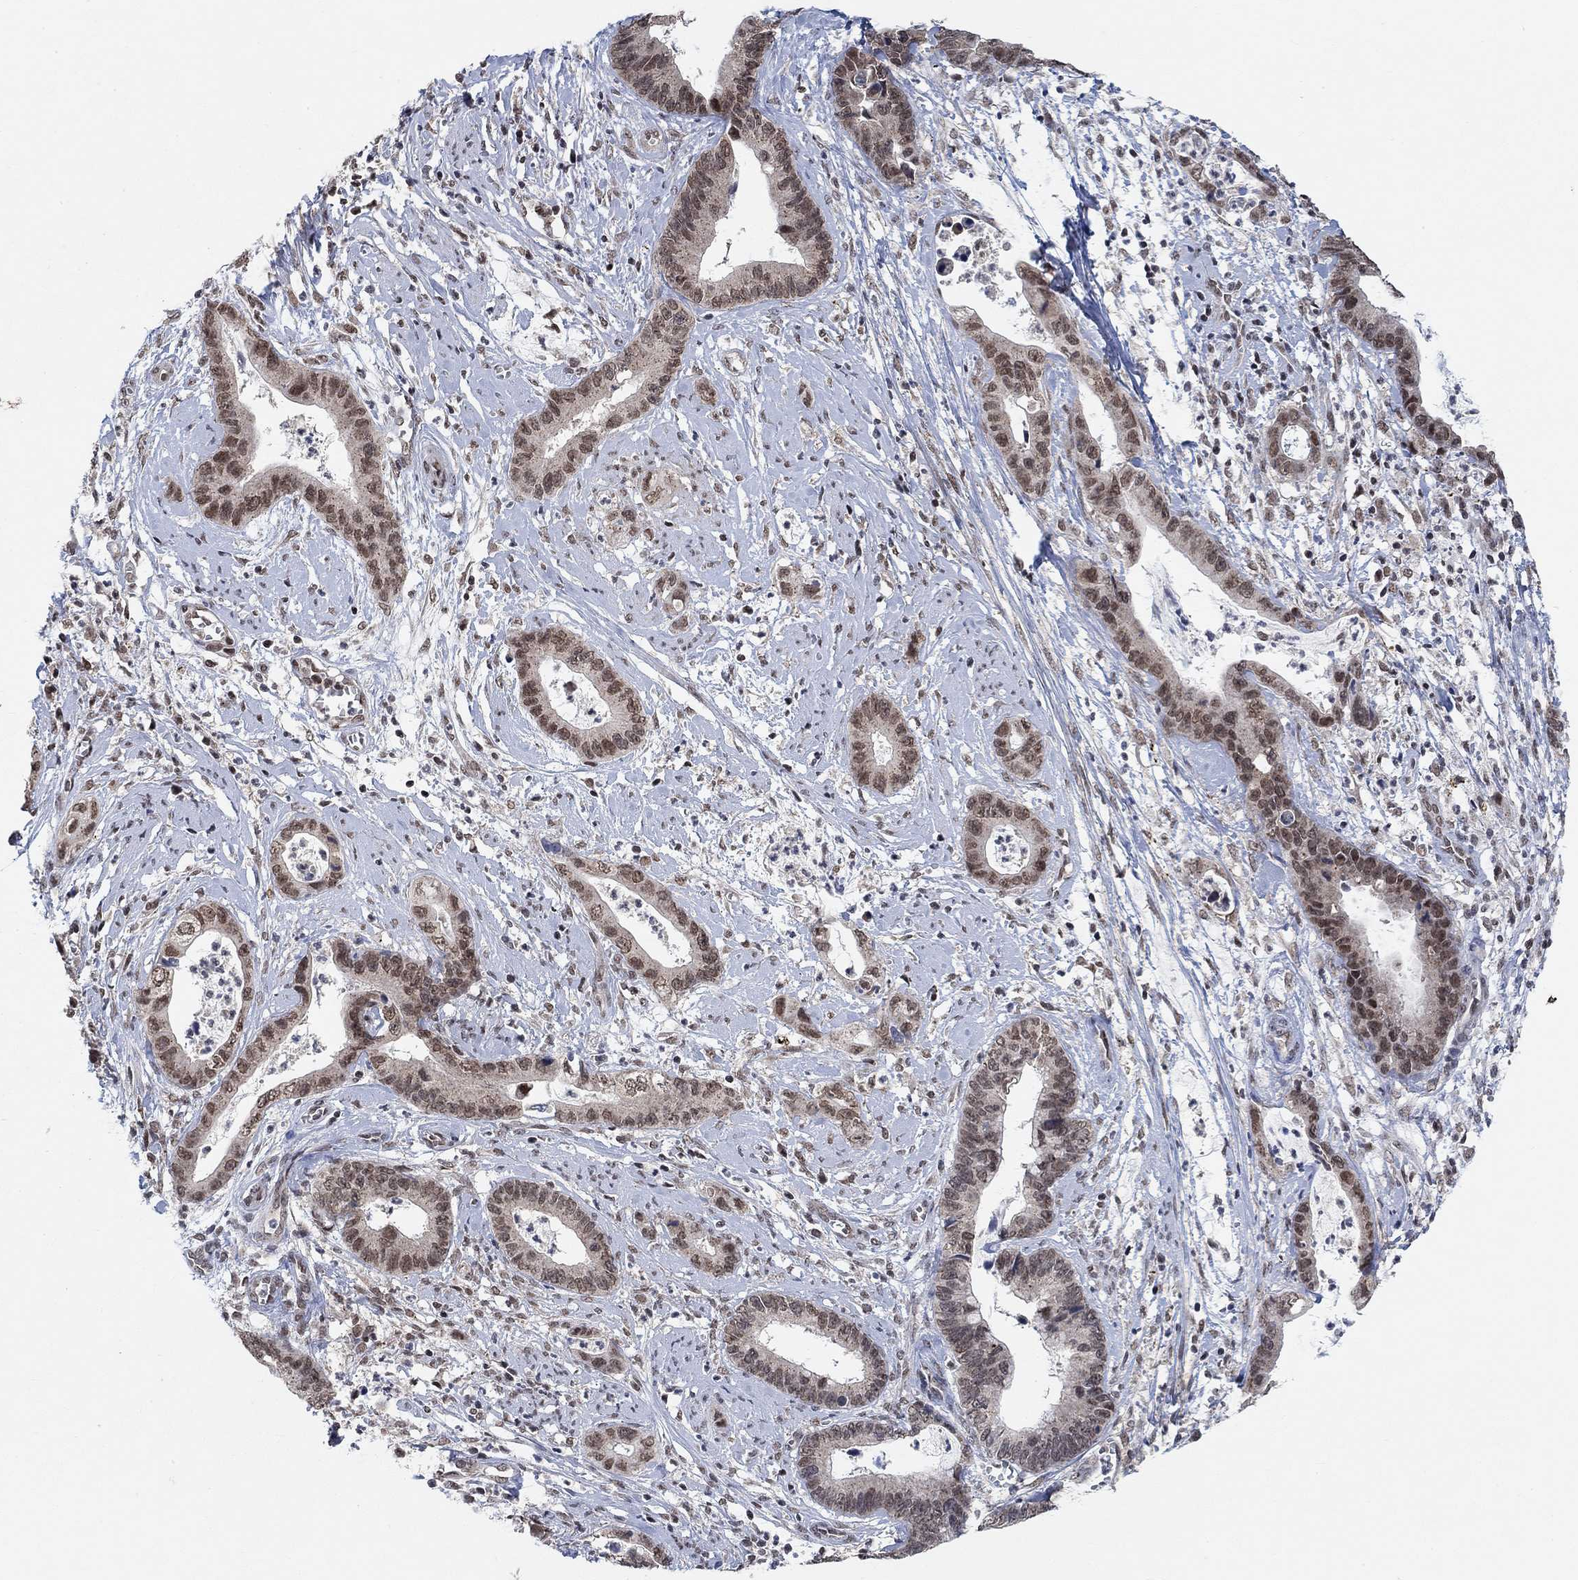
{"staining": {"intensity": "moderate", "quantity": "25%-75%", "location": "nuclear"}, "tissue": "cervical cancer", "cell_type": "Tumor cells", "image_type": "cancer", "snomed": [{"axis": "morphology", "description": "Adenocarcinoma, NOS"}, {"axis": "topography", "description": "Cervix"}], "caption": "Immunohistochemistry image of neoplastic tissue: cervical cancer stained using immunohistochemistry (IHC) shows medium levels of moderate protein expression localized specifically in the nuclear of tumor cells, appearing as a nuclear brown color.", "gene": "THAP8", "patient": {"sex": "female", "age": 44}}